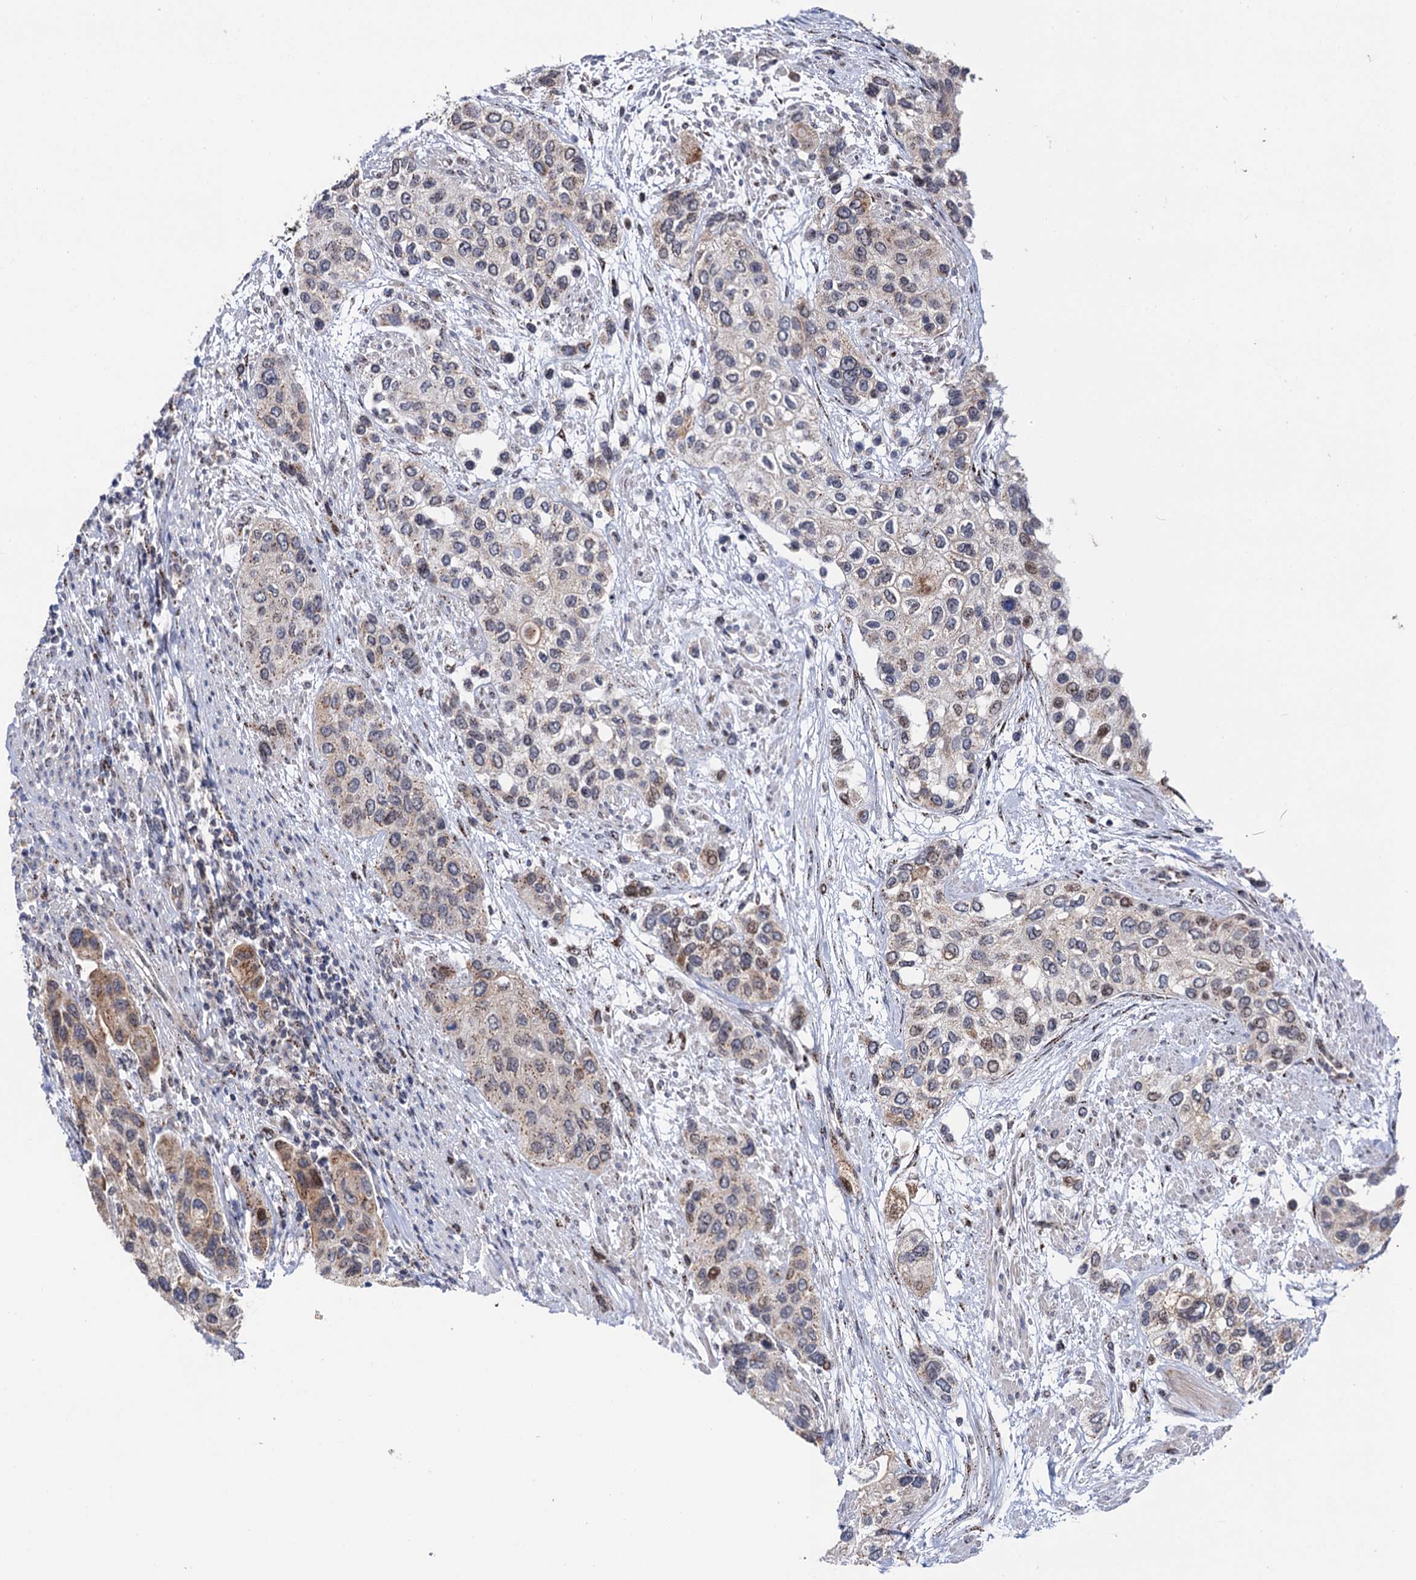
{"staining": {"intensity": "weak", "quantity": "25%-75%", "location": "cytoplasmic/membranous"}, "tissue": "urothelial cancer", "cell_type": "Tumor cells", "image_type": "cancer", "snomed": [{"axis": "morphology", "description": "Normal tissue, NOS"}, {"axis": "morphology", "description": "Urothelial carcinoma, High grade"}, {"axis": "topography", "description": "Vascular tissue"}, {"axis": "topography", "description": "Urinary bladder"}], "caption": "There is low levels of weak cytoplasmic/membranous expression in tumor cells of urothelial carcinoma (high-grade), as demonstrated by immunohistochemical staining (brown color).", "gene": "THAP2", "patient": {"sex": "female", "age": 56}}